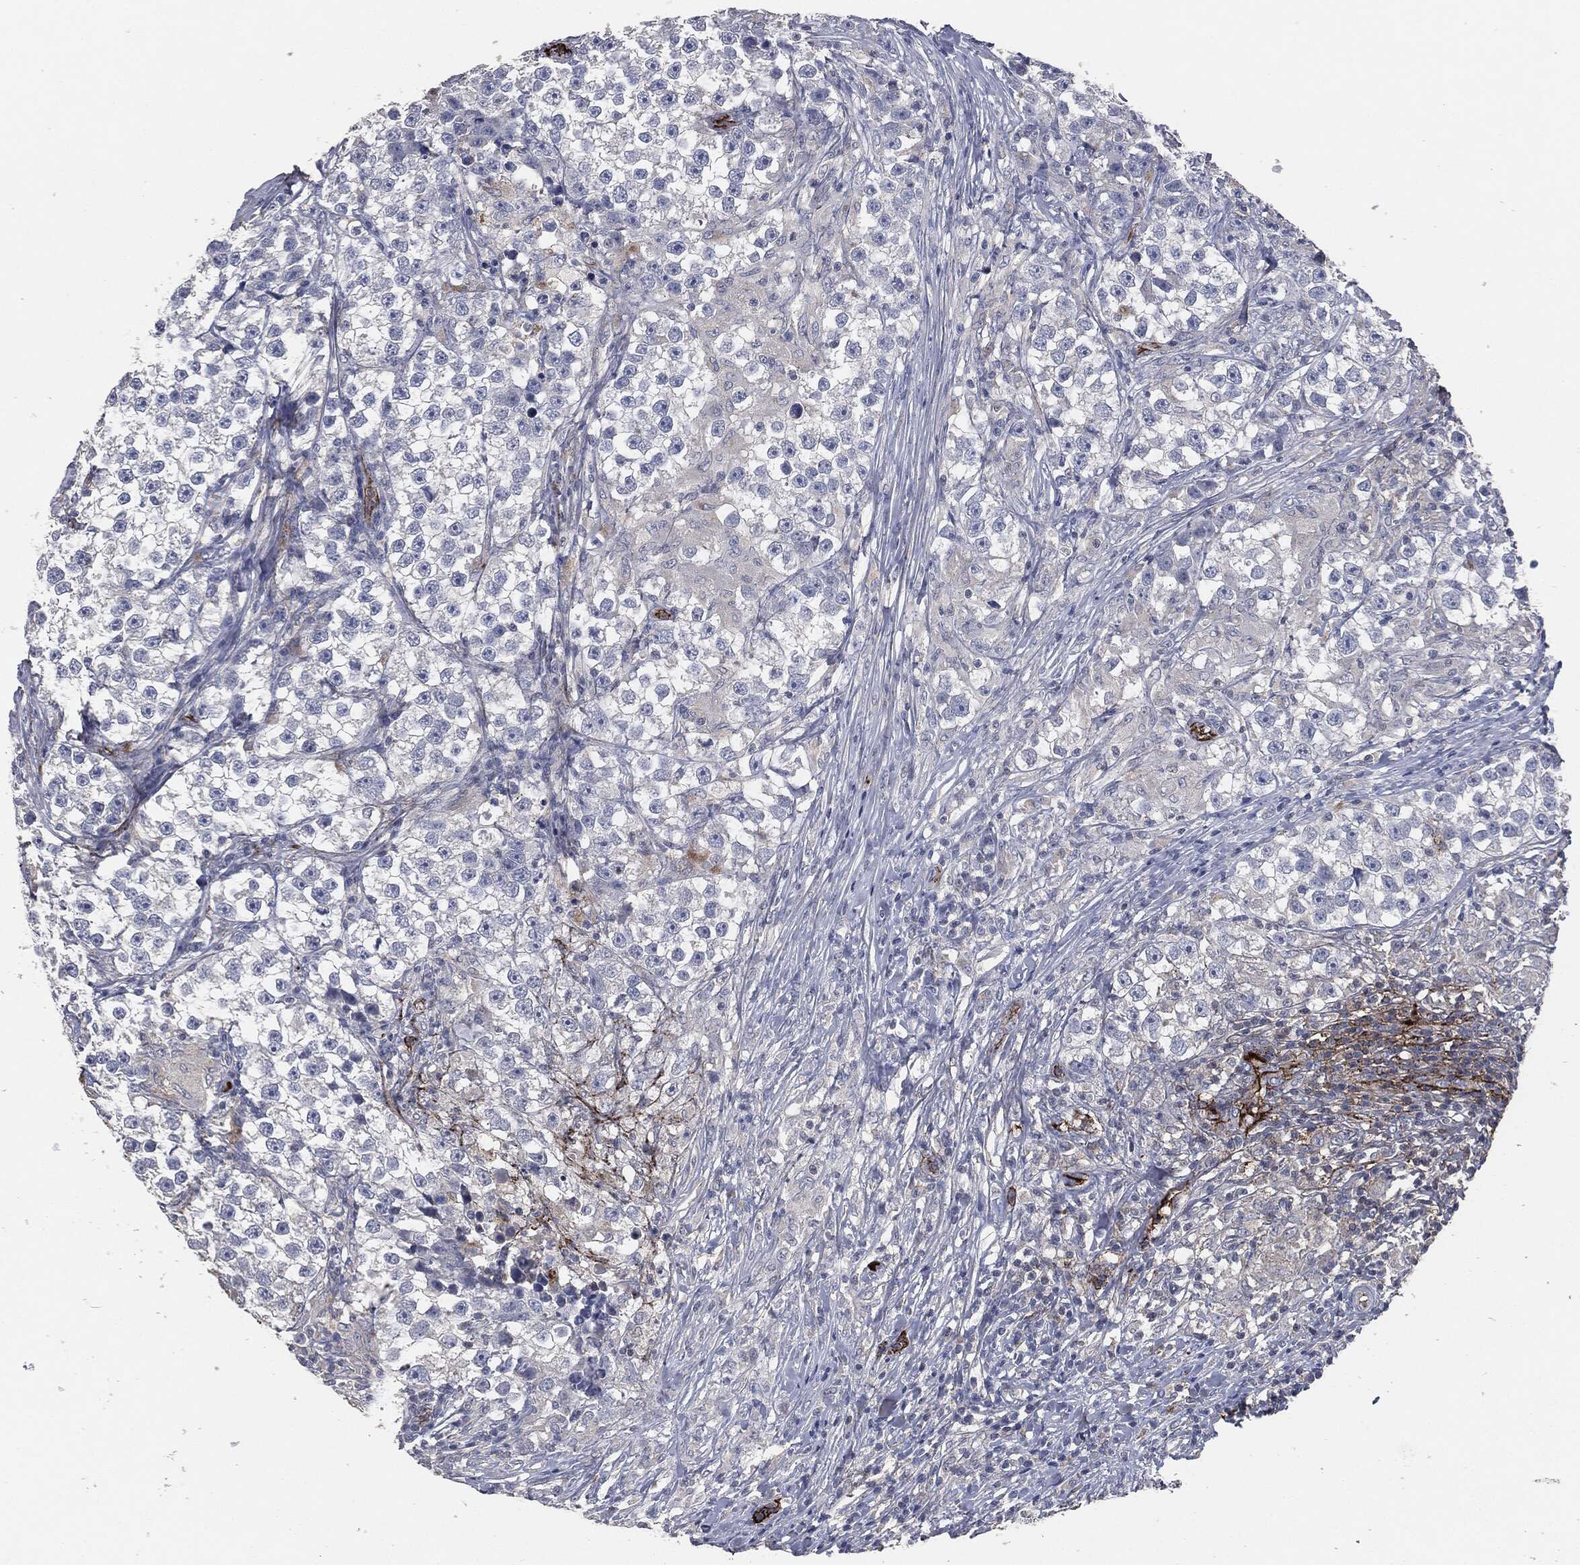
{"staining": {"intensity": "negative", "quantity": "none", "location": "none"}, "tissue": "testis cancer", "cell_type": "Tumor cells", "image_type": "cancer", "snomed": [{"axis": "morphology", "description": "Seminoma, NOS"}, {"axis": "topography", "description": "Testis"}], "caption": "DAB (3,3'-diaminobenzidine) immunohistochemical staining of testis seminoma shows no significant staining in tumor cells.", "gene": "APOB", "patient": {"sex": "male", "age": 46}}